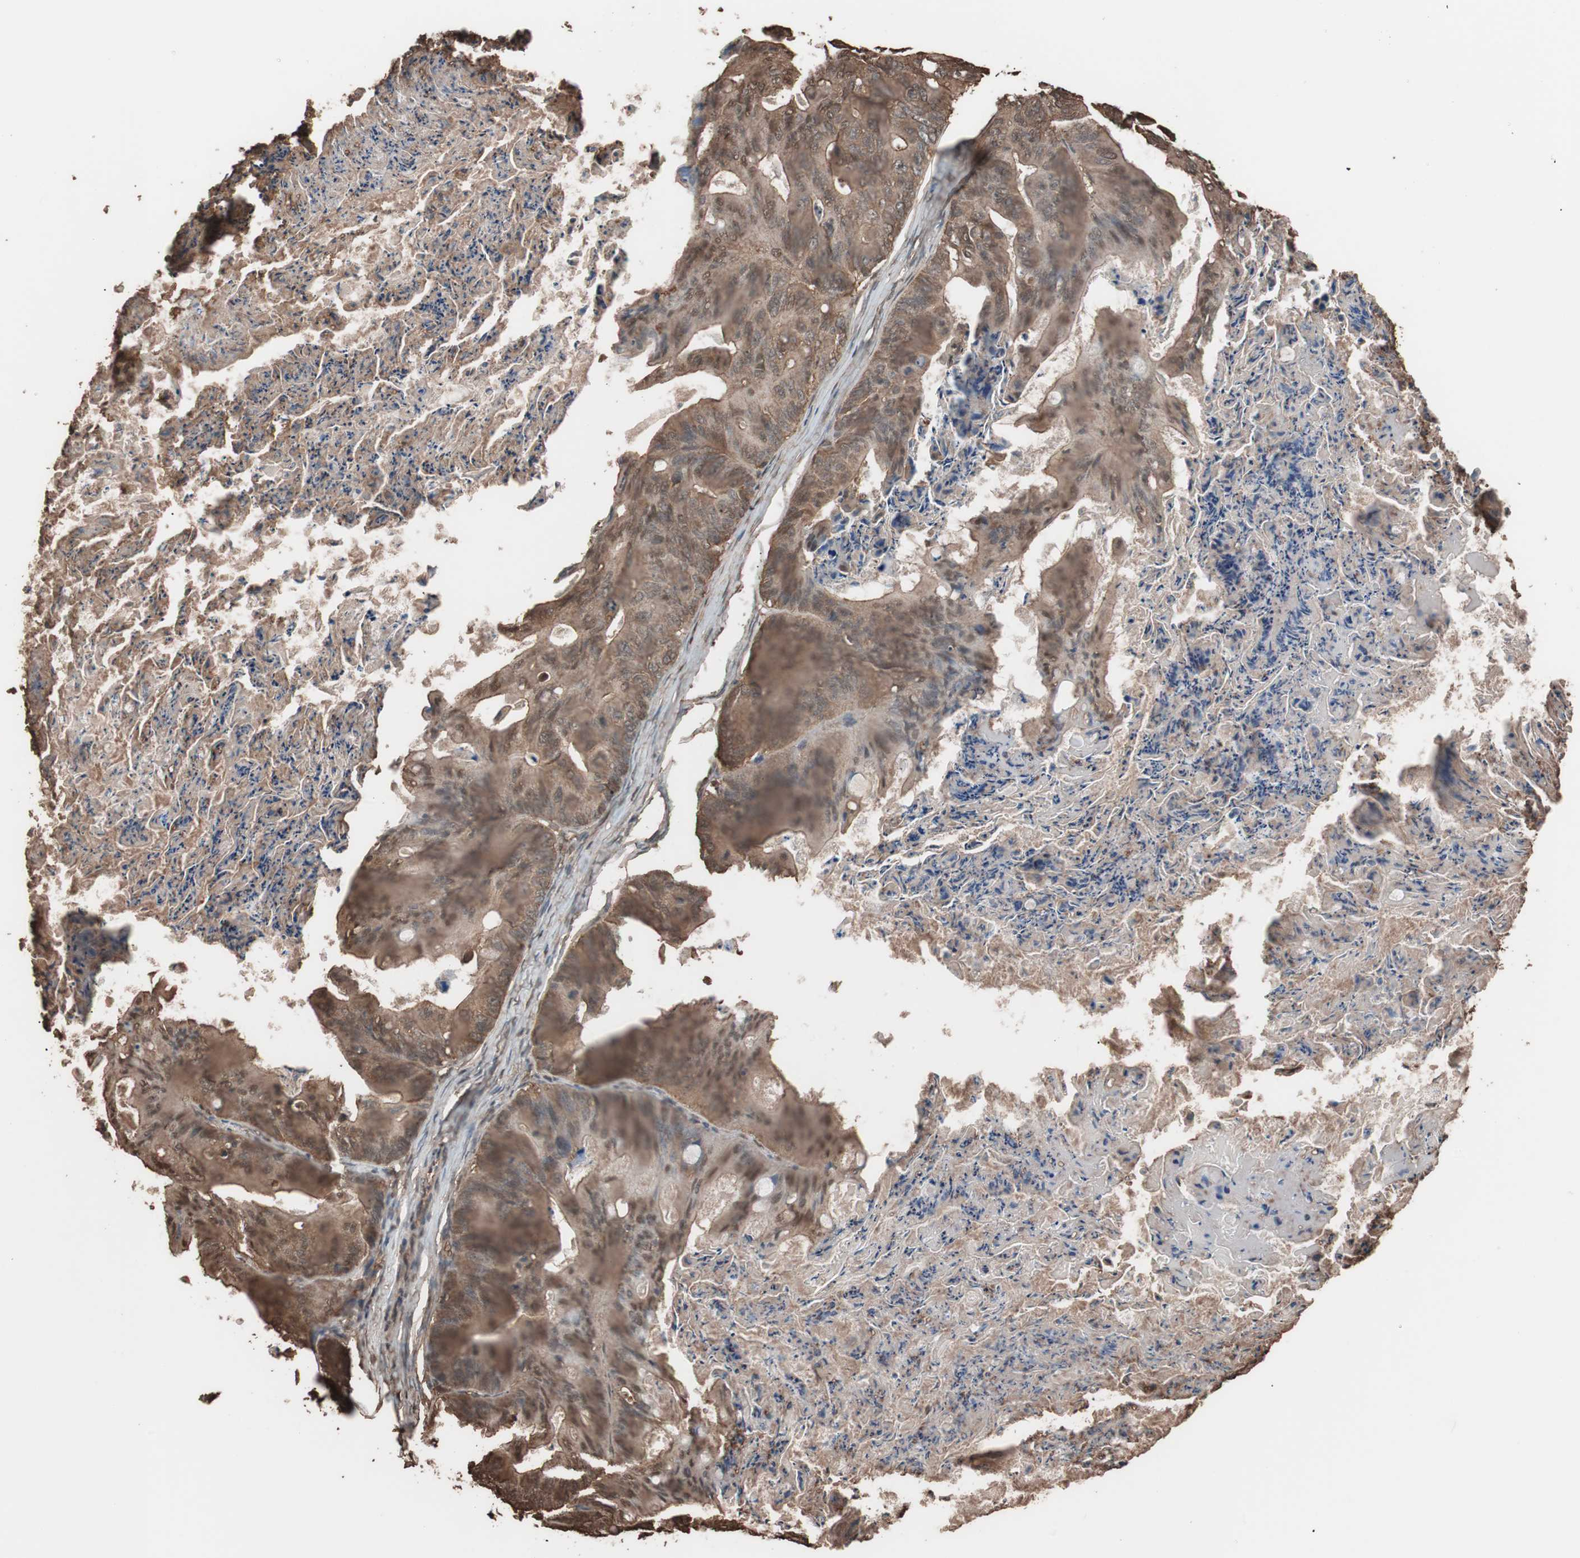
{"staining": {"intensity": "moderate", "quantity": ">75%", "location": "cytoplasmic/membranous"}, "tissue": "ovarian cancer", "cell_type": "Tumor cells", "image_type": "cancer", "snomed": [{"axis": "morphology", "description": "Cystadenocarcinoma, mucinous, NOS"}, {"axis": "topography", "description": "Ovary"}], "caption": "DAB immunohistochemical staining of ovarian cancer demonstrates moderate cytoplasmic/membranous protein staining in about >75% of tumor cells.", "gene": "CALM2", "patient": {"sex": "female", "age": 36}}